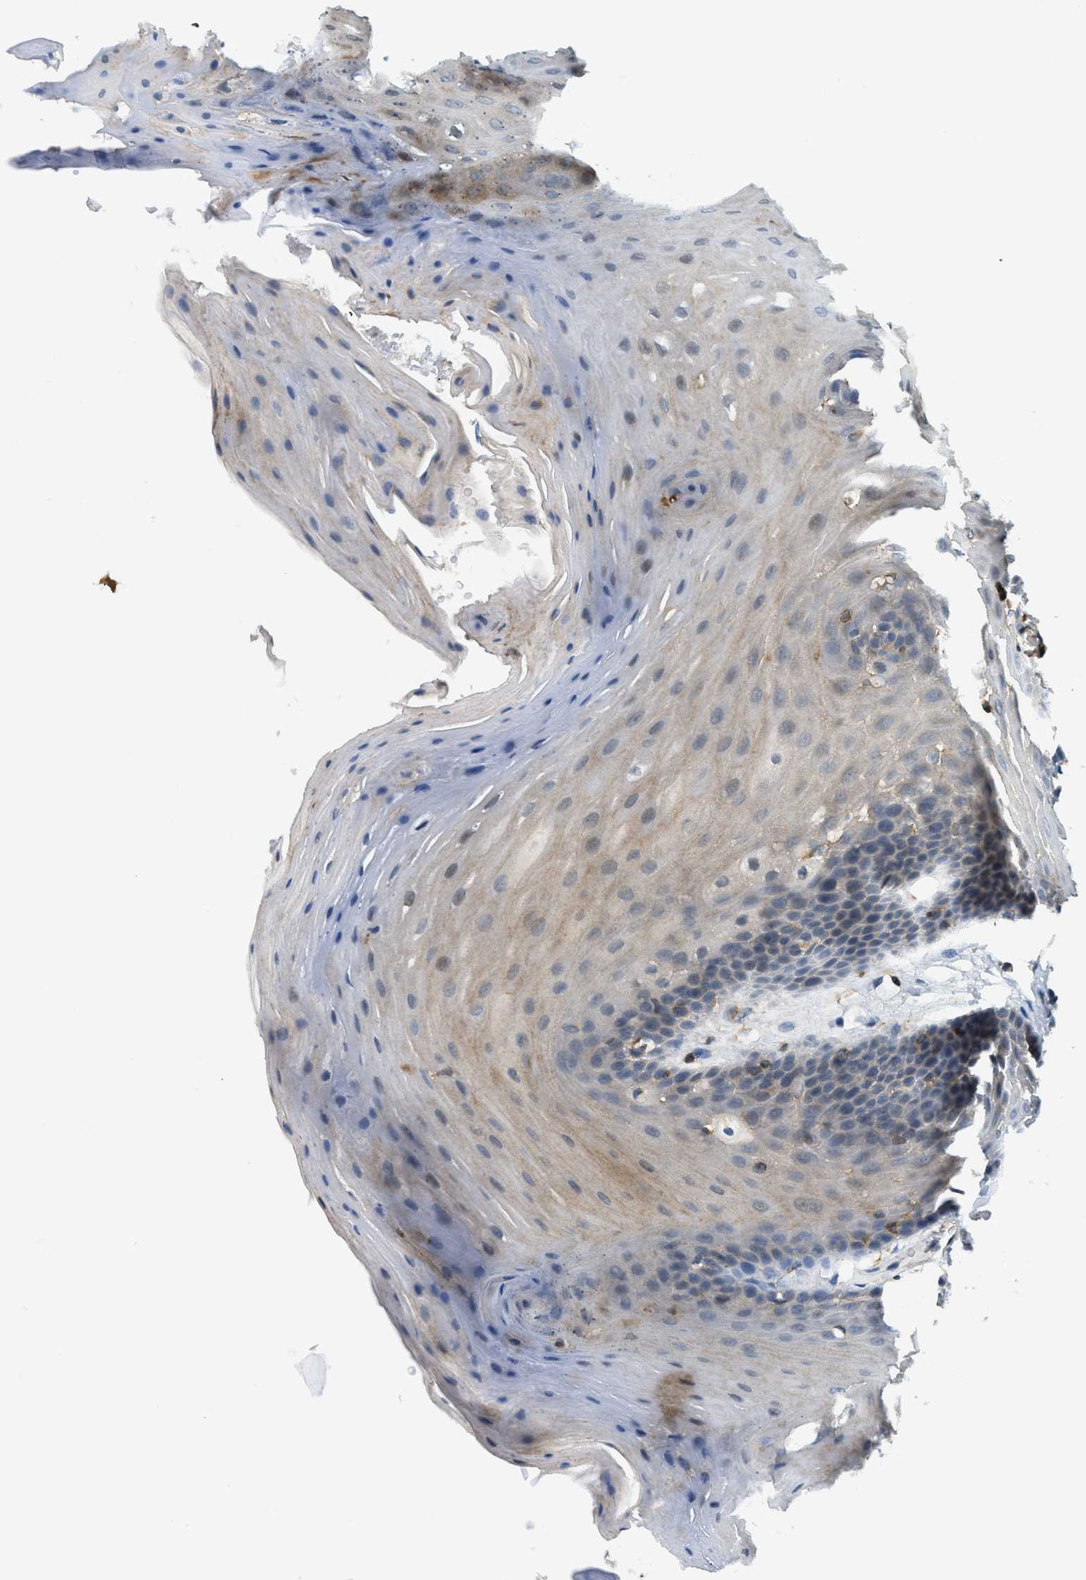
{"staining": {"intensity": "weak", "quantity": "25%-75%", "location": "cytoplasmic/membranous"}, "tissue": "oral mucosa", "cell_type": "Squamous epithelial cells", "image_type": "normal", "snomed": [{"axis": "morphology", "description": "Normal tissue, NOS"}, {"axis": "morphology", "description": "Squamous cell carcinoma, NOS"}, {"axis": "topography", "description": "Oral tissue"}, {"axis": "topography", "description": "Head-Neck"}], "caption": "Immunohistochemical staining of normal human oral mucosa displays 25%-75% levels of weak cytoplasmic/membranous protein positivity in about 25%-75% of squamous epithelial cells.", "gene": "GRIK2", "patient": {"sex": "male", "age": 71}}